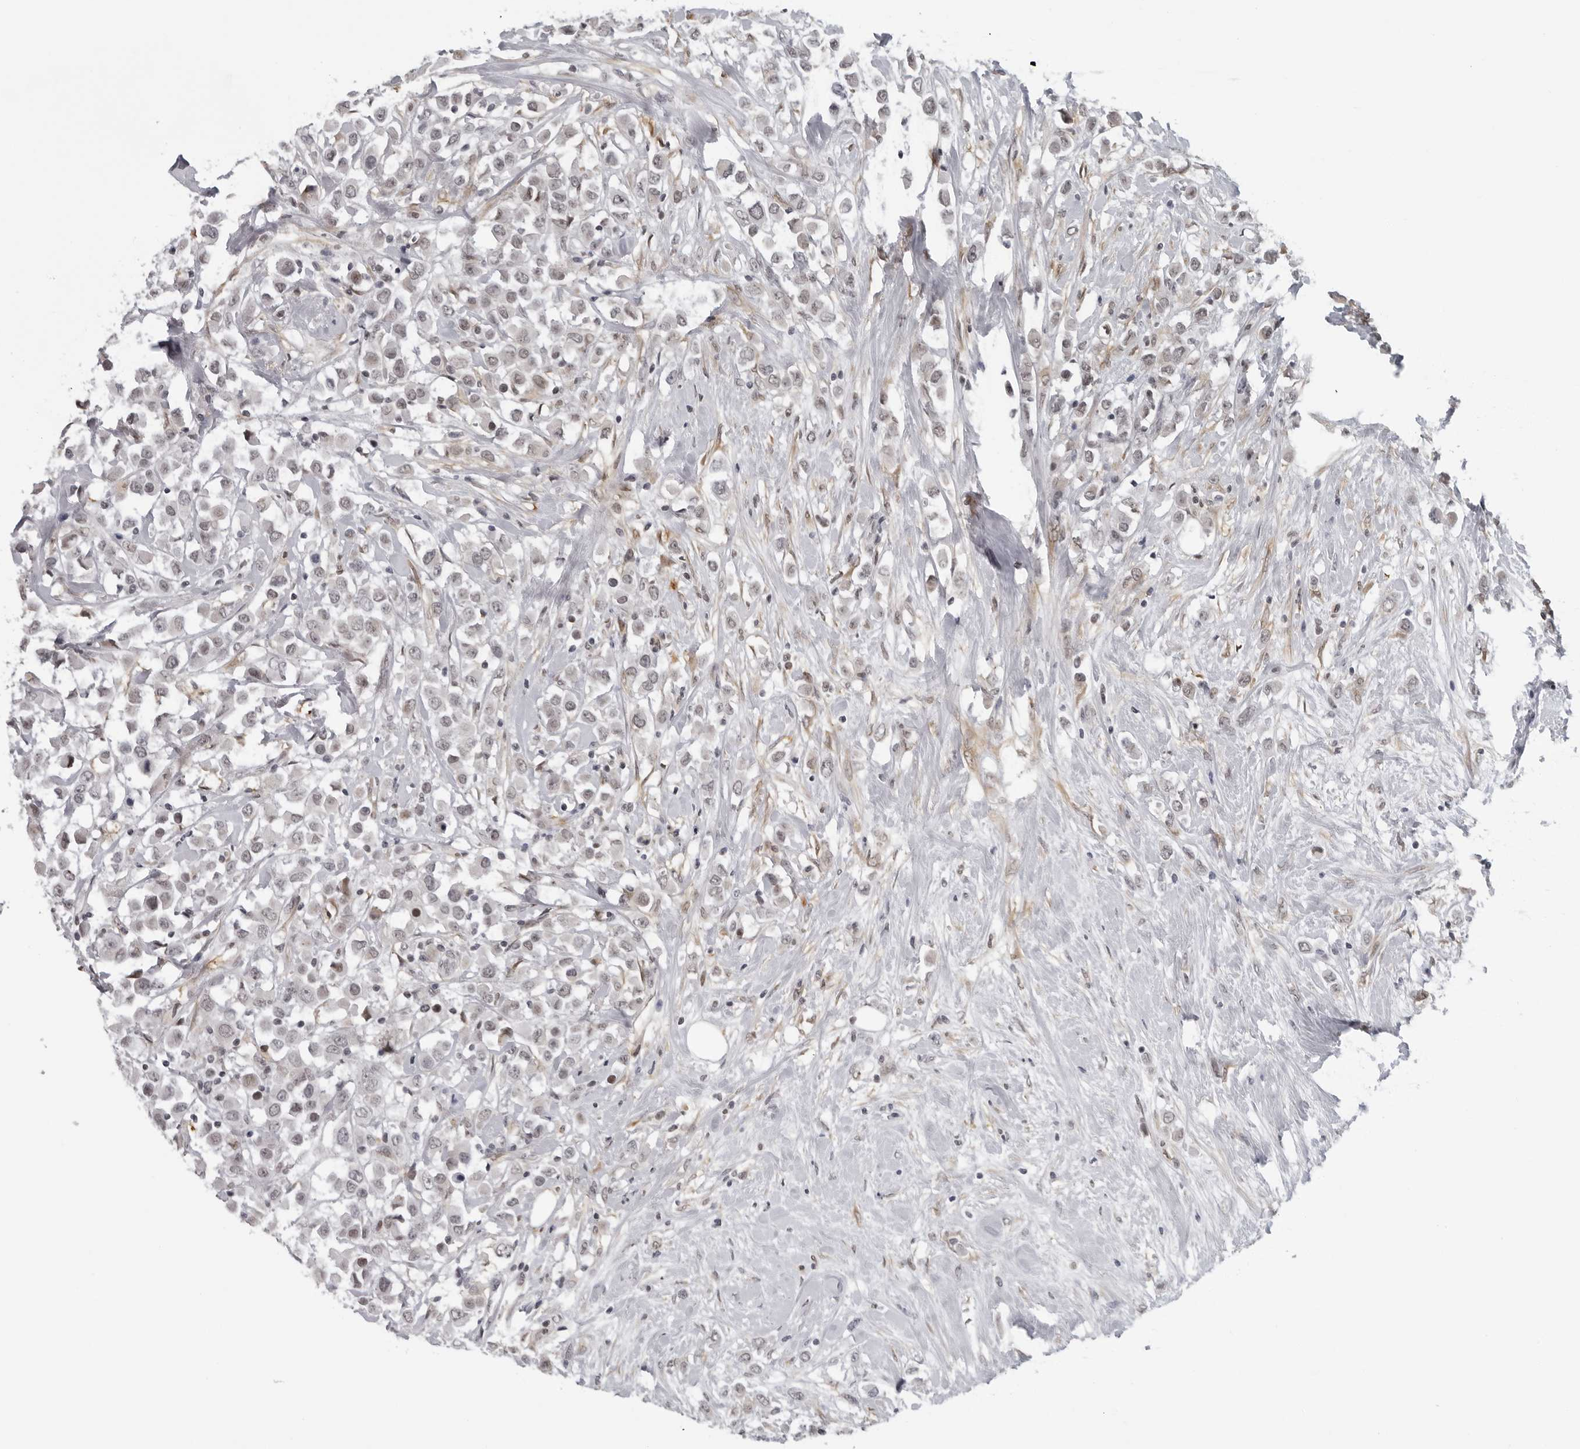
{"staining": {"intensity": "weak", "quantity": "<25%", "location": "cytoplasmic/membranous,nuclear"}, "tissue": "breast cancer", "cell_type": "Tumor cells", "image_type": "cancer", "snomed": [{"axis": "morphology", "description": "Duct carcinoma"}, {"axis": "topography", "description": "Breast"}], "caption": "Breast cancer stained for a protein using immunohistochemistry displays no positivity tumor cells.", "gene": "MAF", "patient": {"sex": "female", "age": 61}}